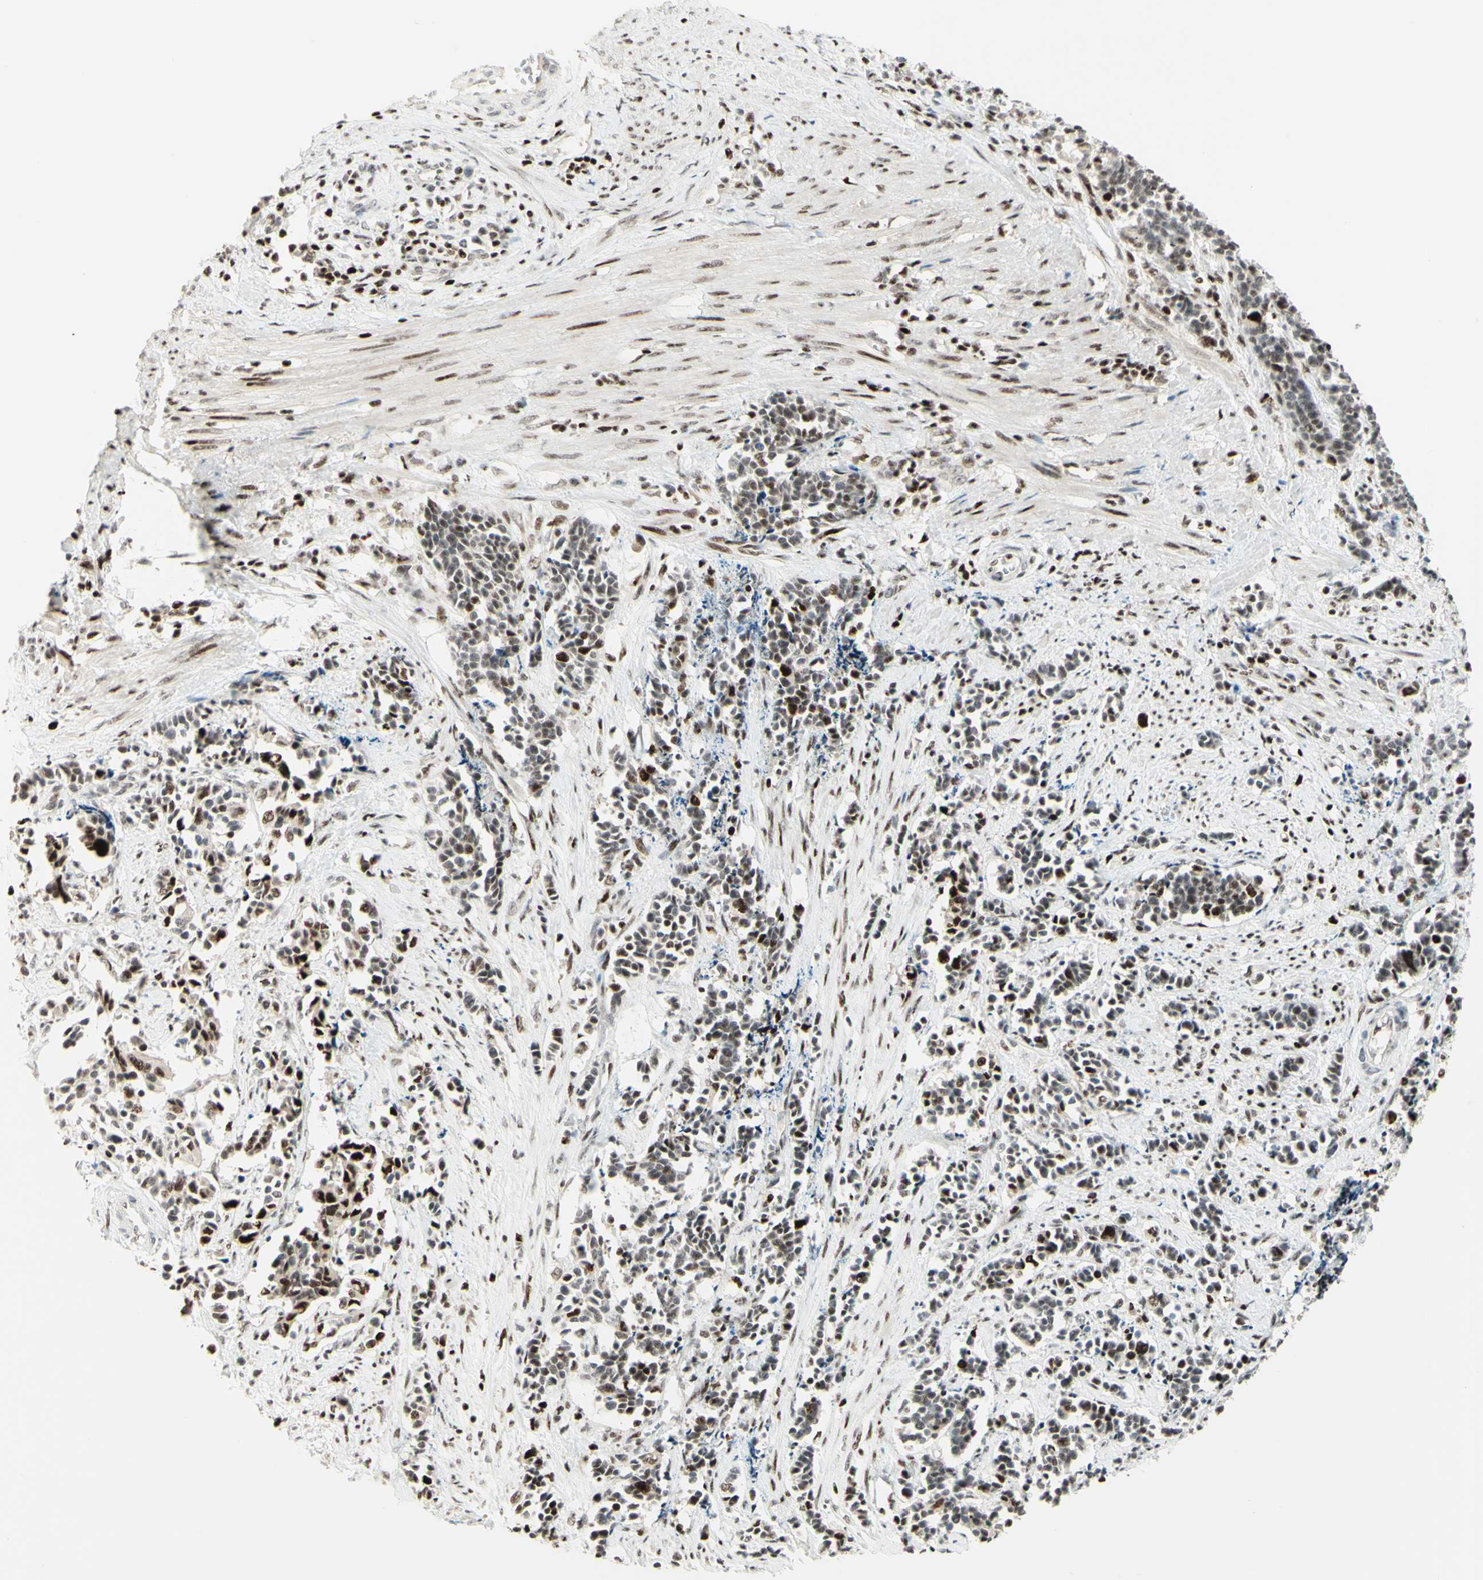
{"staining": {"intensity": "strong", "quantity": "<25%", "location": "nuclear"}, "tissue": "cervical cancer", "cell_type": "Tumor cells", "image_type": "cancer", "snomed": [{"axis": "morphology", "description": "Normal tissue, NOS"}, {"axis": "morphology", "description": "Squamous cell carcinoma, NOS"}, {"axis": "topography", "description": "Cervix"}], "caption": "Immunohistochemistry (IHC) micrograph of cervical cancer (squamous cell carcinoma) stained for a protein (brown), which reveals medium levels of strong nuclear staining in approximately <25% of tumor cells.", "gene": "CDKL5", "patient": {"sex": "female", "age": 35}}